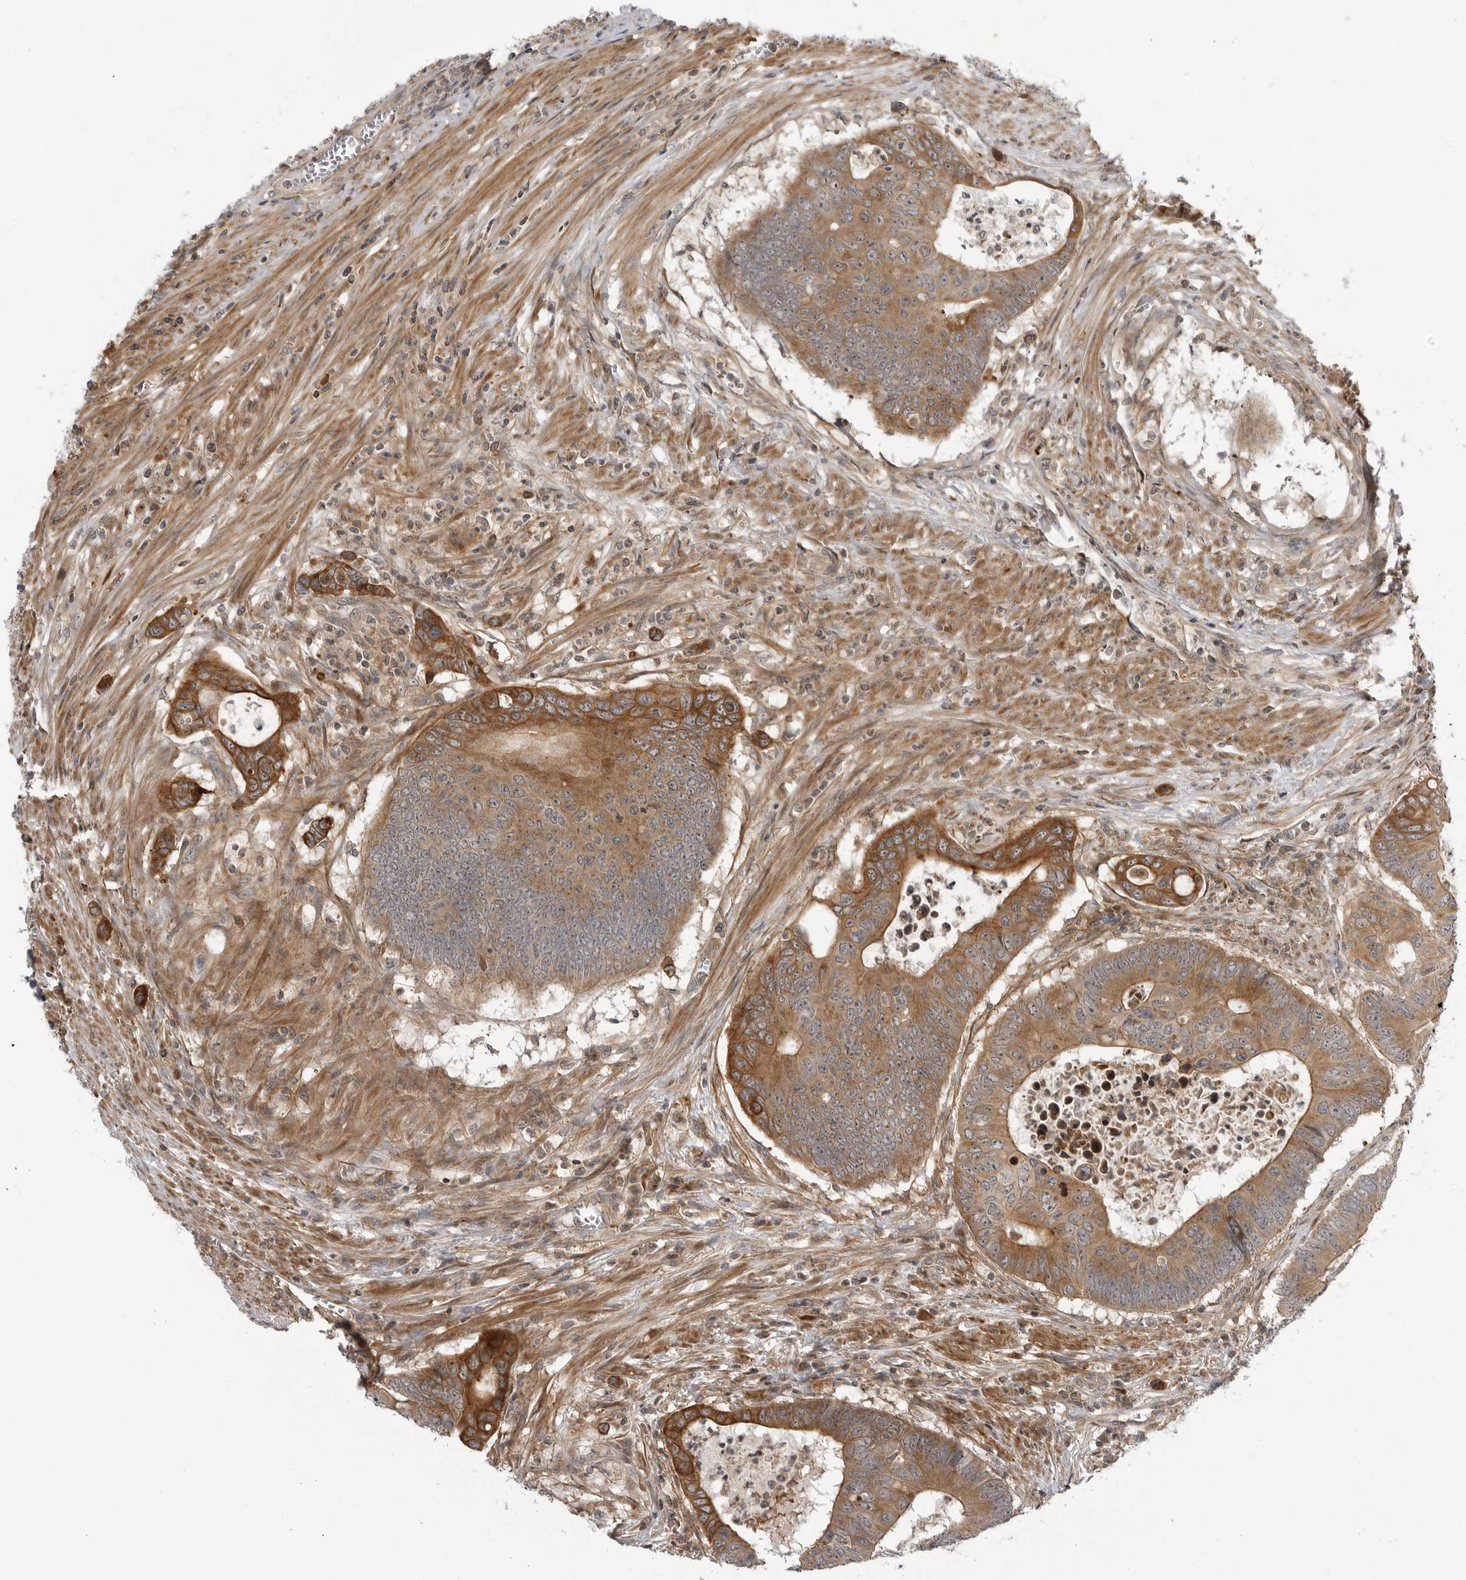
{"staining": {"intensity": "moderate", "quantity": ">75%", "location": "cytoplasmic/membranous"}, "tissue": "colorectal cancer", "cell_type": "Tumor cells", "image_type": "cancer", "snomed": [{"axis": "morphology", "description": "Adenocarcinoma, NOS"}, {"axis": "topography", "description": "Colon"}], "caption": "IHC image of neoplastic tissue: human colorectal adenocarcinoma stained using IHC reveals medium levels of moderate protein expression localized specifically in the cytoplasmic/membranous of tumor cells, appearing as a cytoplasmic/membranous brown color.", "gene": "LRRC45", "patient": {"sex": "male", "age": 87}}